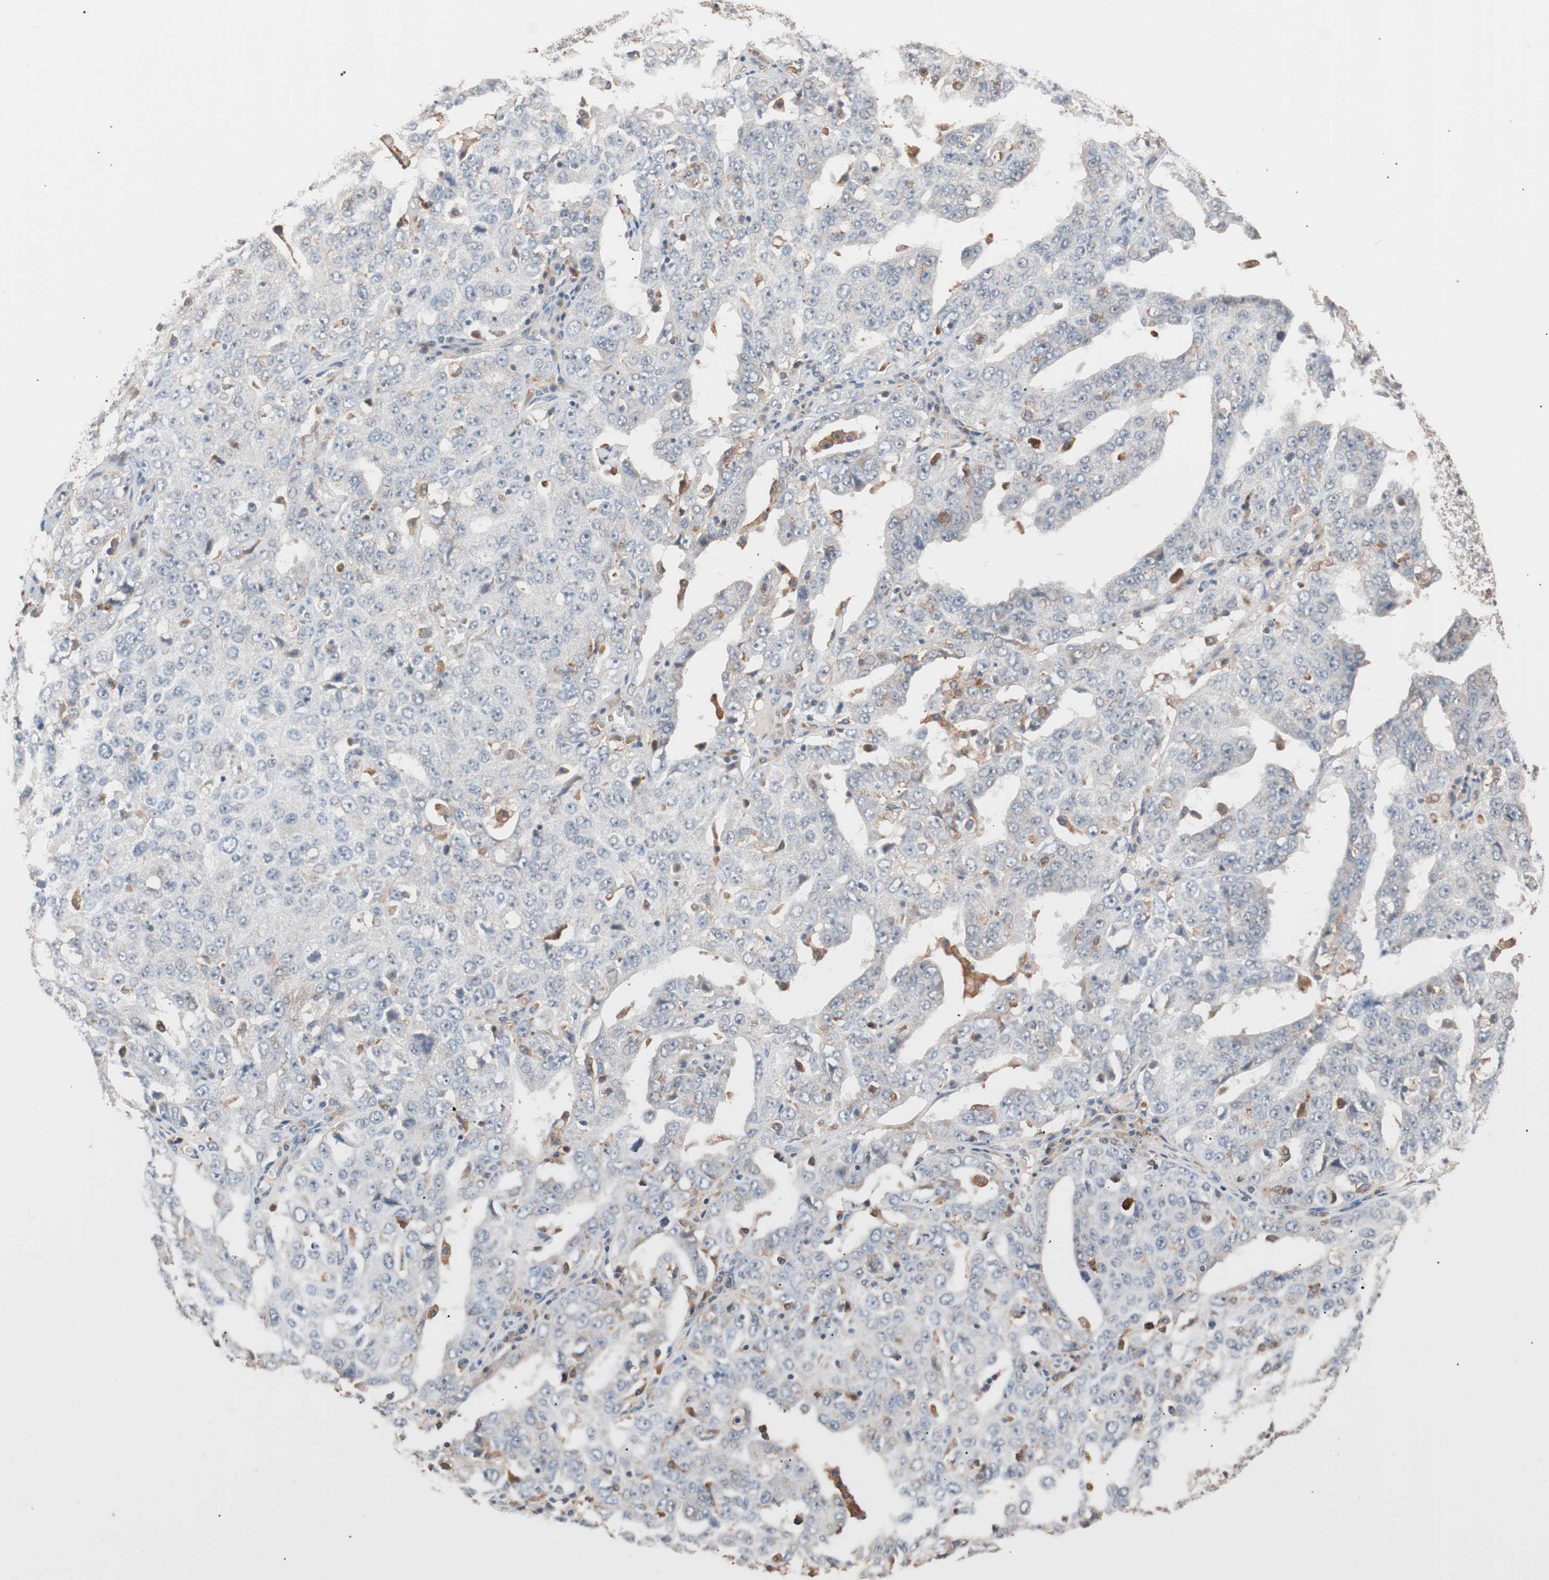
{"staining": {"intensity": "weak", "quantity": "<25%", "location": "cytoplasmic/membranous"}, "tissue": "ovarian cancer", "cell_type": "Tumor cells", "image_type": "cancer", "snomed": [{"axis": "morphology", "description": "Carcinoma, endometroid"}, {"axis": "topography", "description": "Ovary"}], "caption": "Ovarian endometroid carcinoma stained for a protein using IHC shows no staining tumor cells.", "gene": "LITAF", "patient": {"sex": "female", "age": 62}}